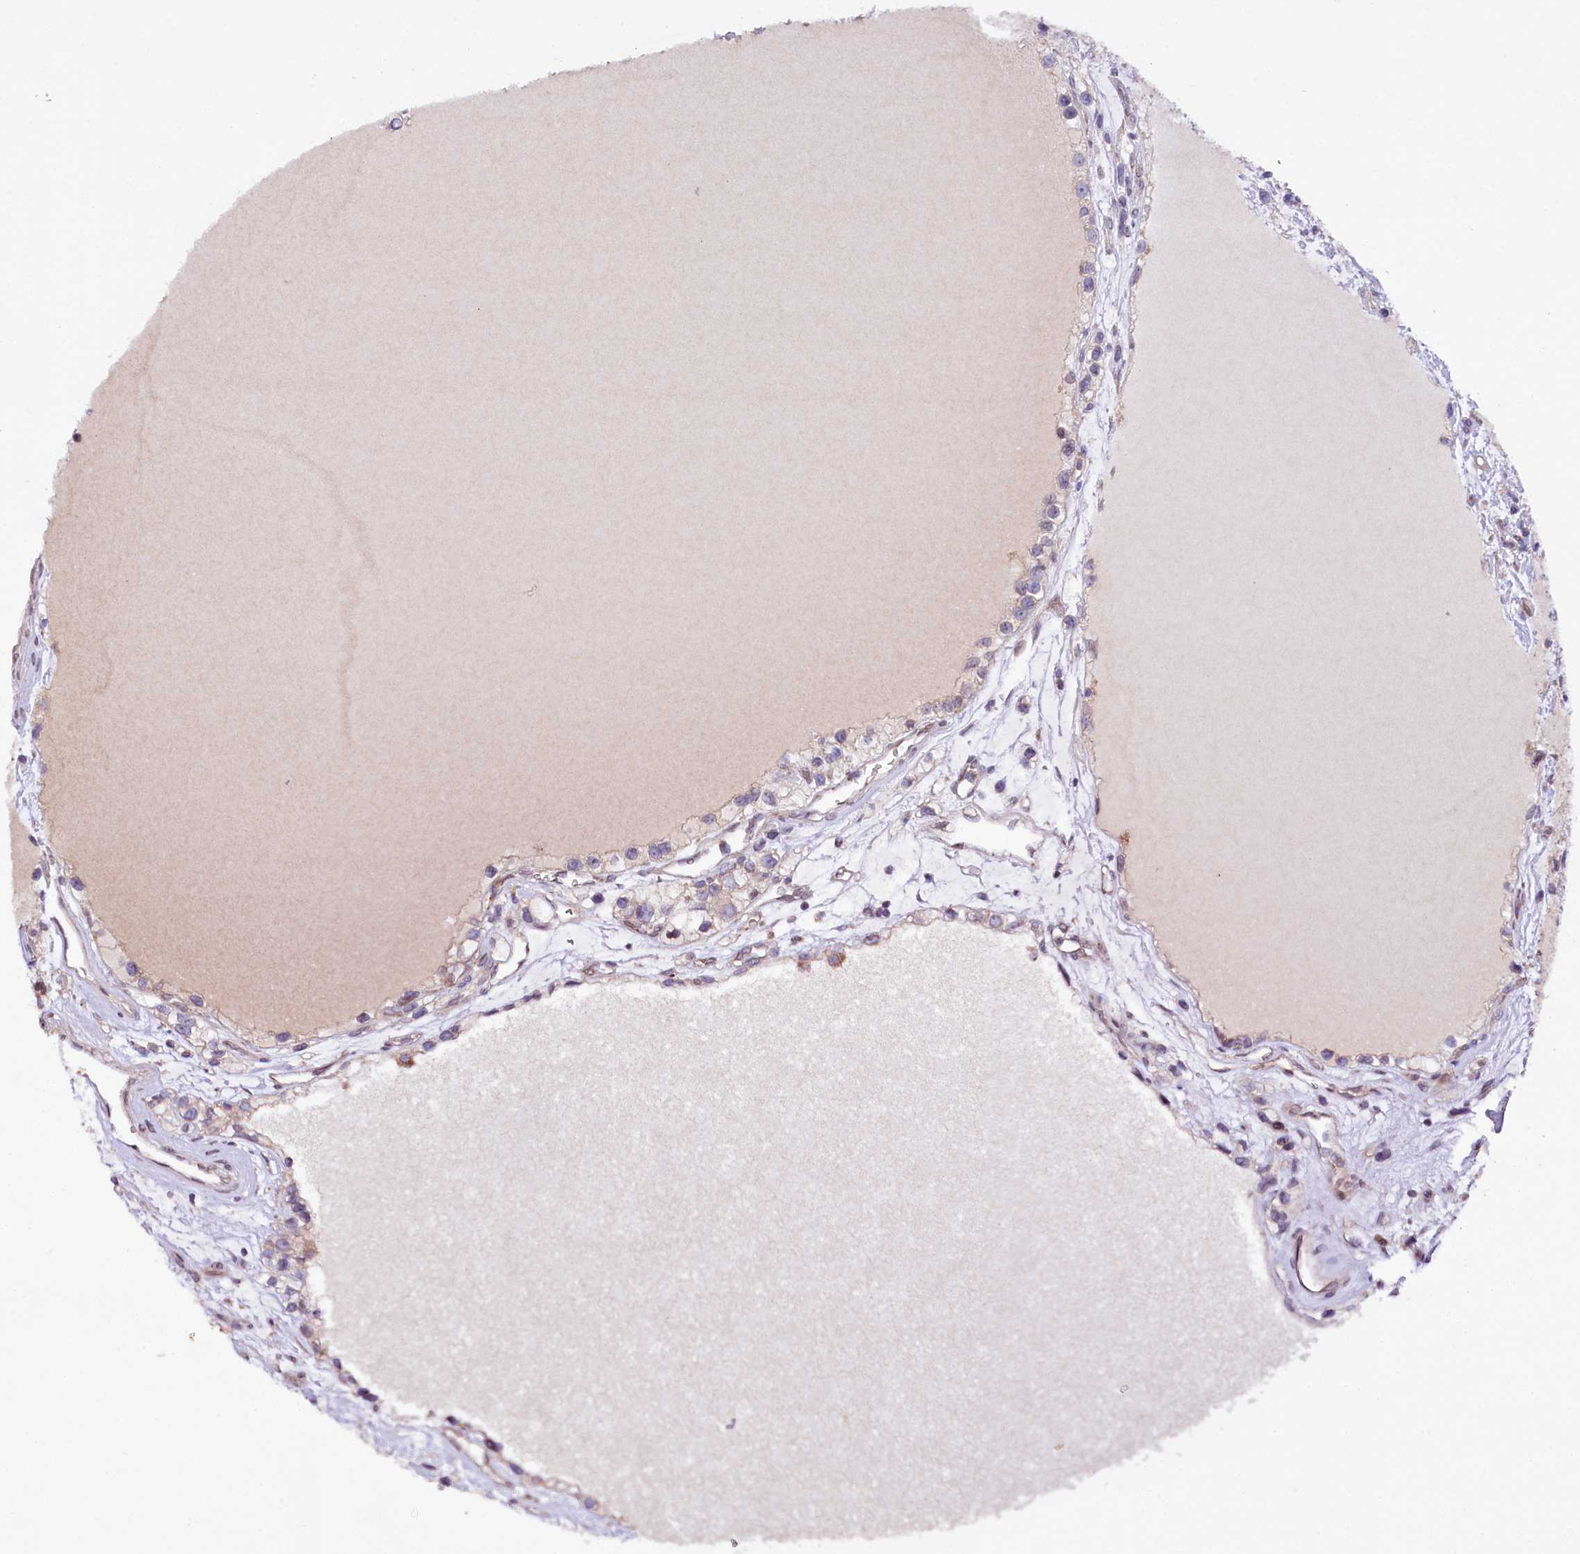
{"staining": {"intensity": "moderate", "quantity": "<25%", "location": "cytoplasmic/membranous"}, "tissue": "renal cancer", "cell_type": "Tumor cells", "image_type": "cancer", "snomed": [{"axis": "morphology", "description": "Adenocarcinoma, NOS"}, {"axis": "topography", "description": "Kidney"}], "caption": "A brown stain labels moderate cytoplasmic/membranous expression of a protein in human adenocarcinoma (renal) tumor cells.", "gene": "ZNF226", "patient": {"sex": "female", "age": 57}}